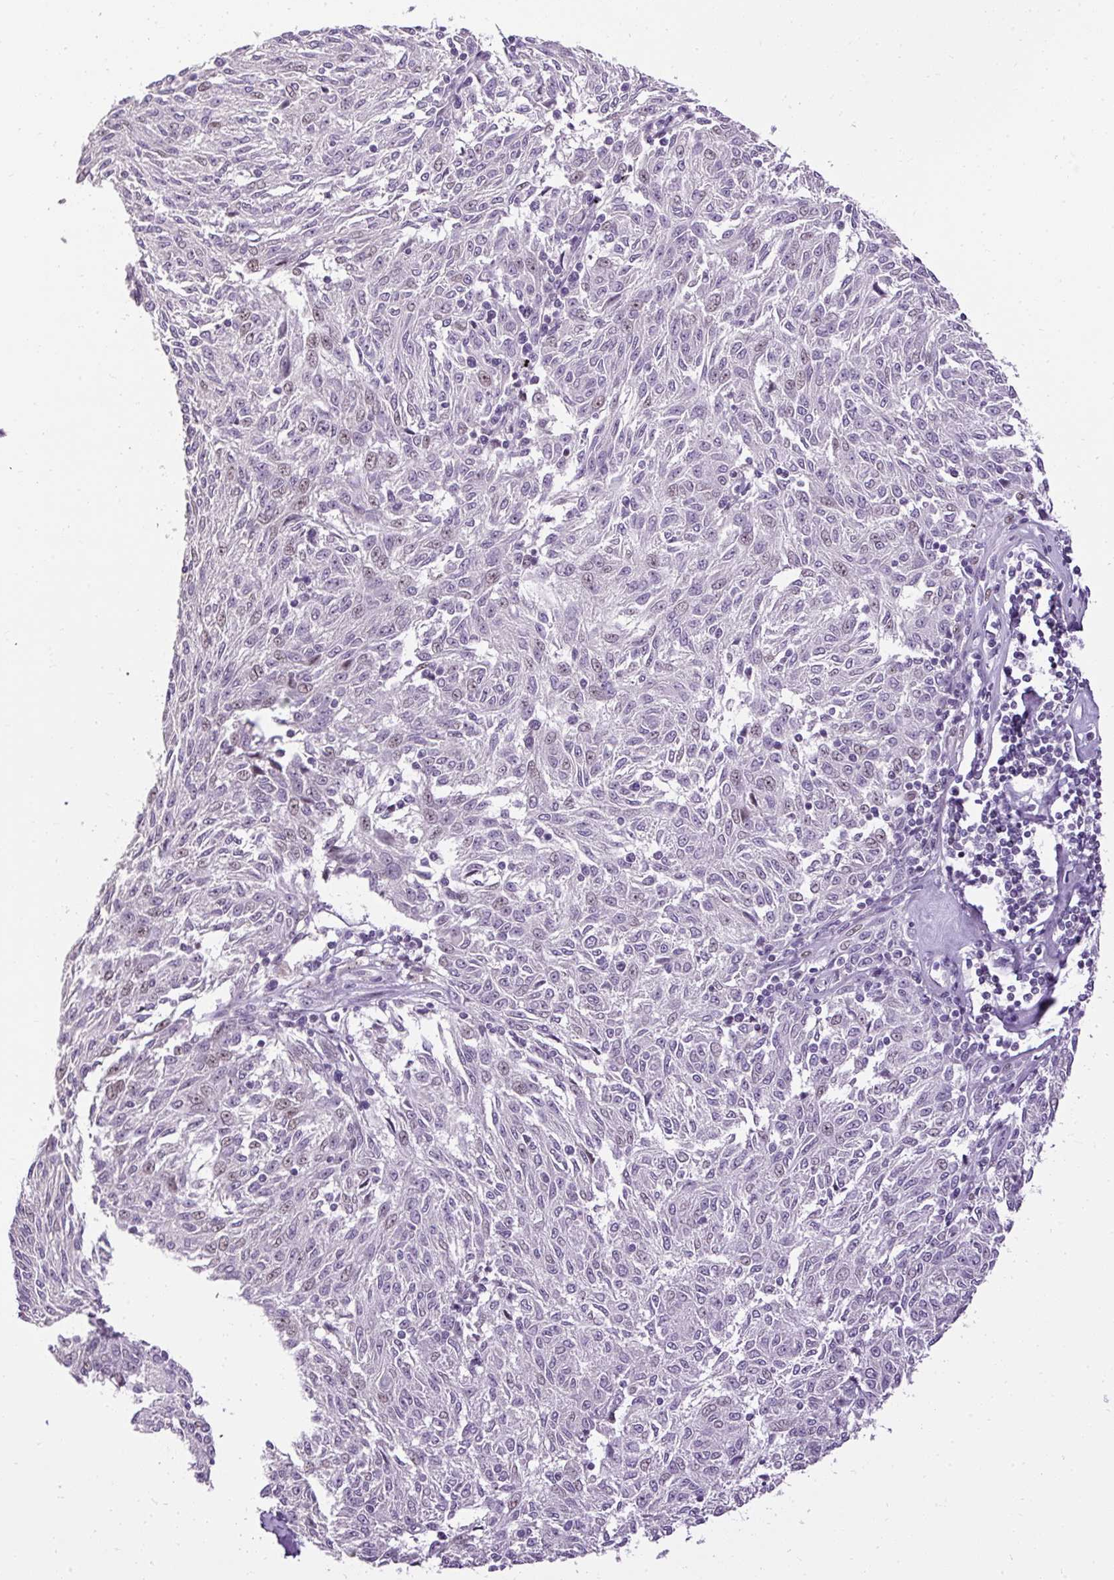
{"staining": {"intensity": "moderate", "quantity": "<25%", "location": "nuclear"}, "tissue": "melanoma", "cell_type": "Tumor cells", "image_type": "cancer", "snomed": [{"axis": "morphology", "description": "Malignant melanoma, NOS"}, {"axis": "topography", "description": "Skin"}], "caption": "Tumor cells reveal low levels of moderate nuclear staining in about <25% of cells in malignant melanoma.", "gene": "ARHGEF18", "patient": {"sex": "female", "age": 72}}